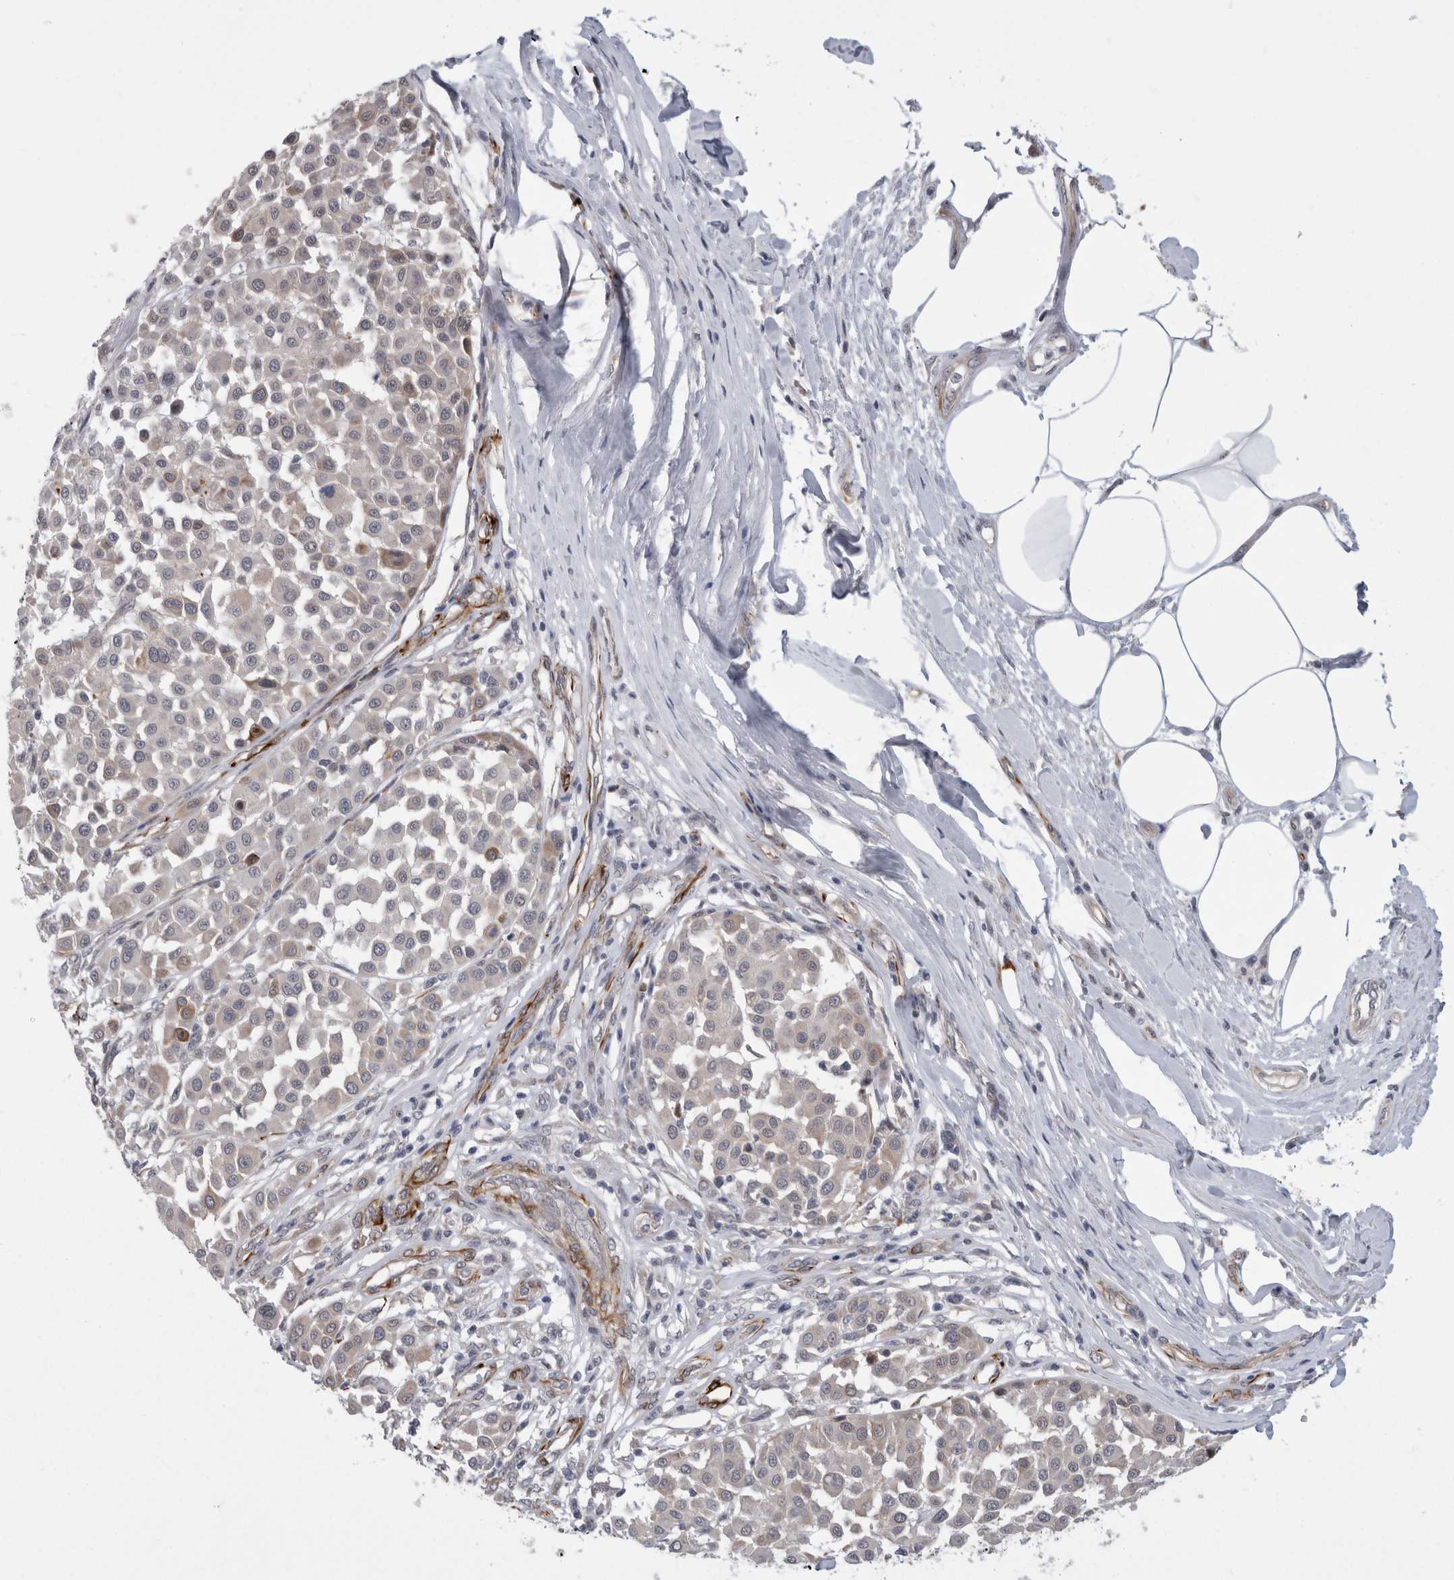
{"staining": {"intensity": "negative", "quantity": "none", "location": "none"}, "tissue": "melanoma", "cell_type": "Tumor cells", "image_type": "cancer", "snomed": [{"axis": "morphology", "description": "Malignant melanoma, Metastatic site"}, {"axis": "topography", "description": "Soft tissue"}], "caption": "Tumor cells are negative for protein expression in human melanoma. The staining was performed using DAB (3,3'-diaminobenzidine) to visualize the protein expression in brown, while the nuclei were stained in blue with hematoxylin (Magnification: 20x).", "gene": "FAM83H", "patient": {"sex": "male", "age": 41}}